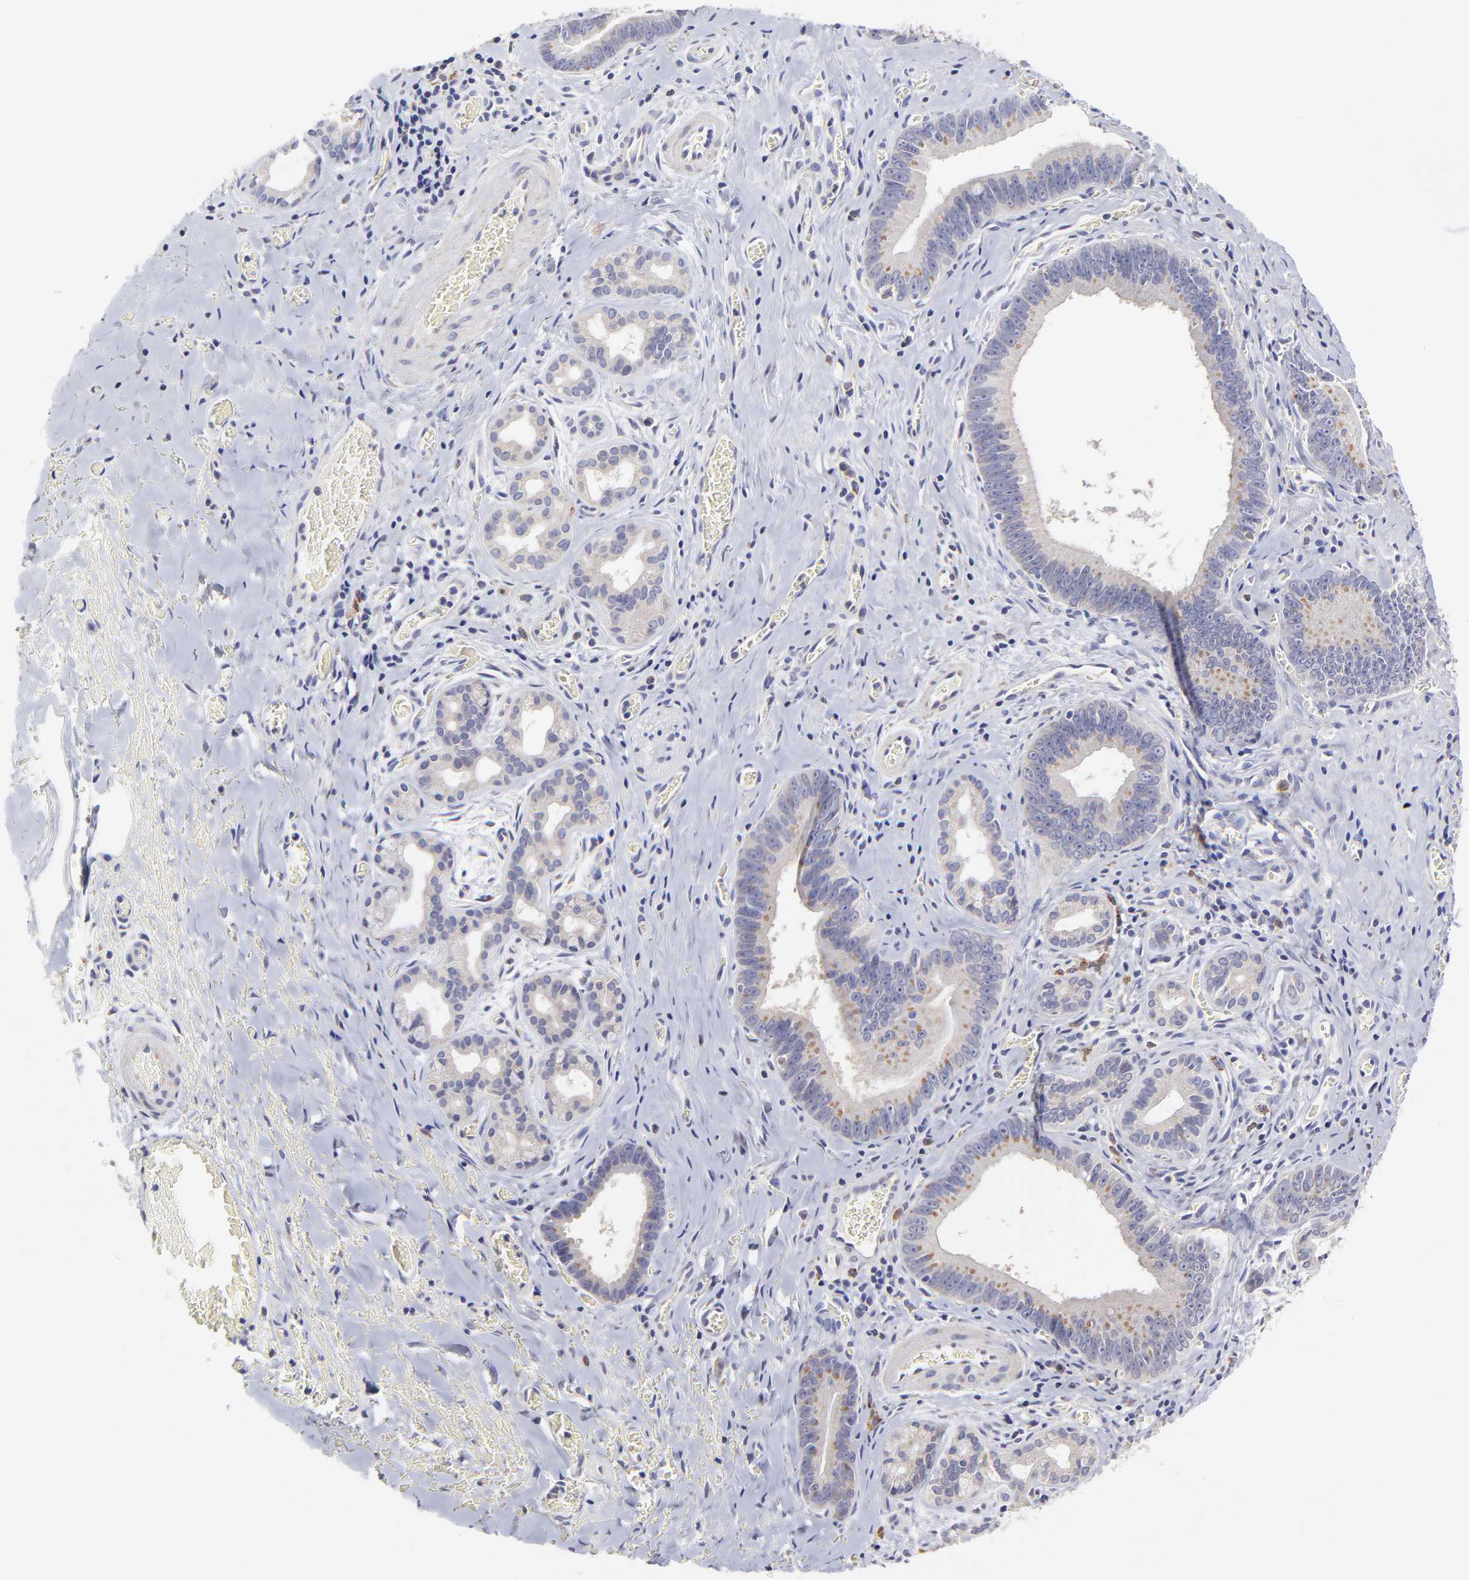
{"staining": {"intensity": "weak", "quantity": "25%-75%", "location": "cytoplasmic/membranous"}, "tissue": "liver cancer", "cell_type": "Tumor cells", "image_type": "cancer", "snomed": [{"axis": "morphology", "description": "Cholangiocarcinoma"}, {"axis": "topography", "description": "Liver"}], "caption": "The image demonstrates immunohistochemical staining of liver cancer. There is weak cytoplasmic/membranous expression is appreciated in about 25%-75% of tumor cells. The staining was performed using DAB to visualize the protein expression in brown, while the nuclei were stained in blue with hematoxylin (Magnification: 20x).", "gene": "GCSAM", "patient": {"sex": "female", "age": 55}}